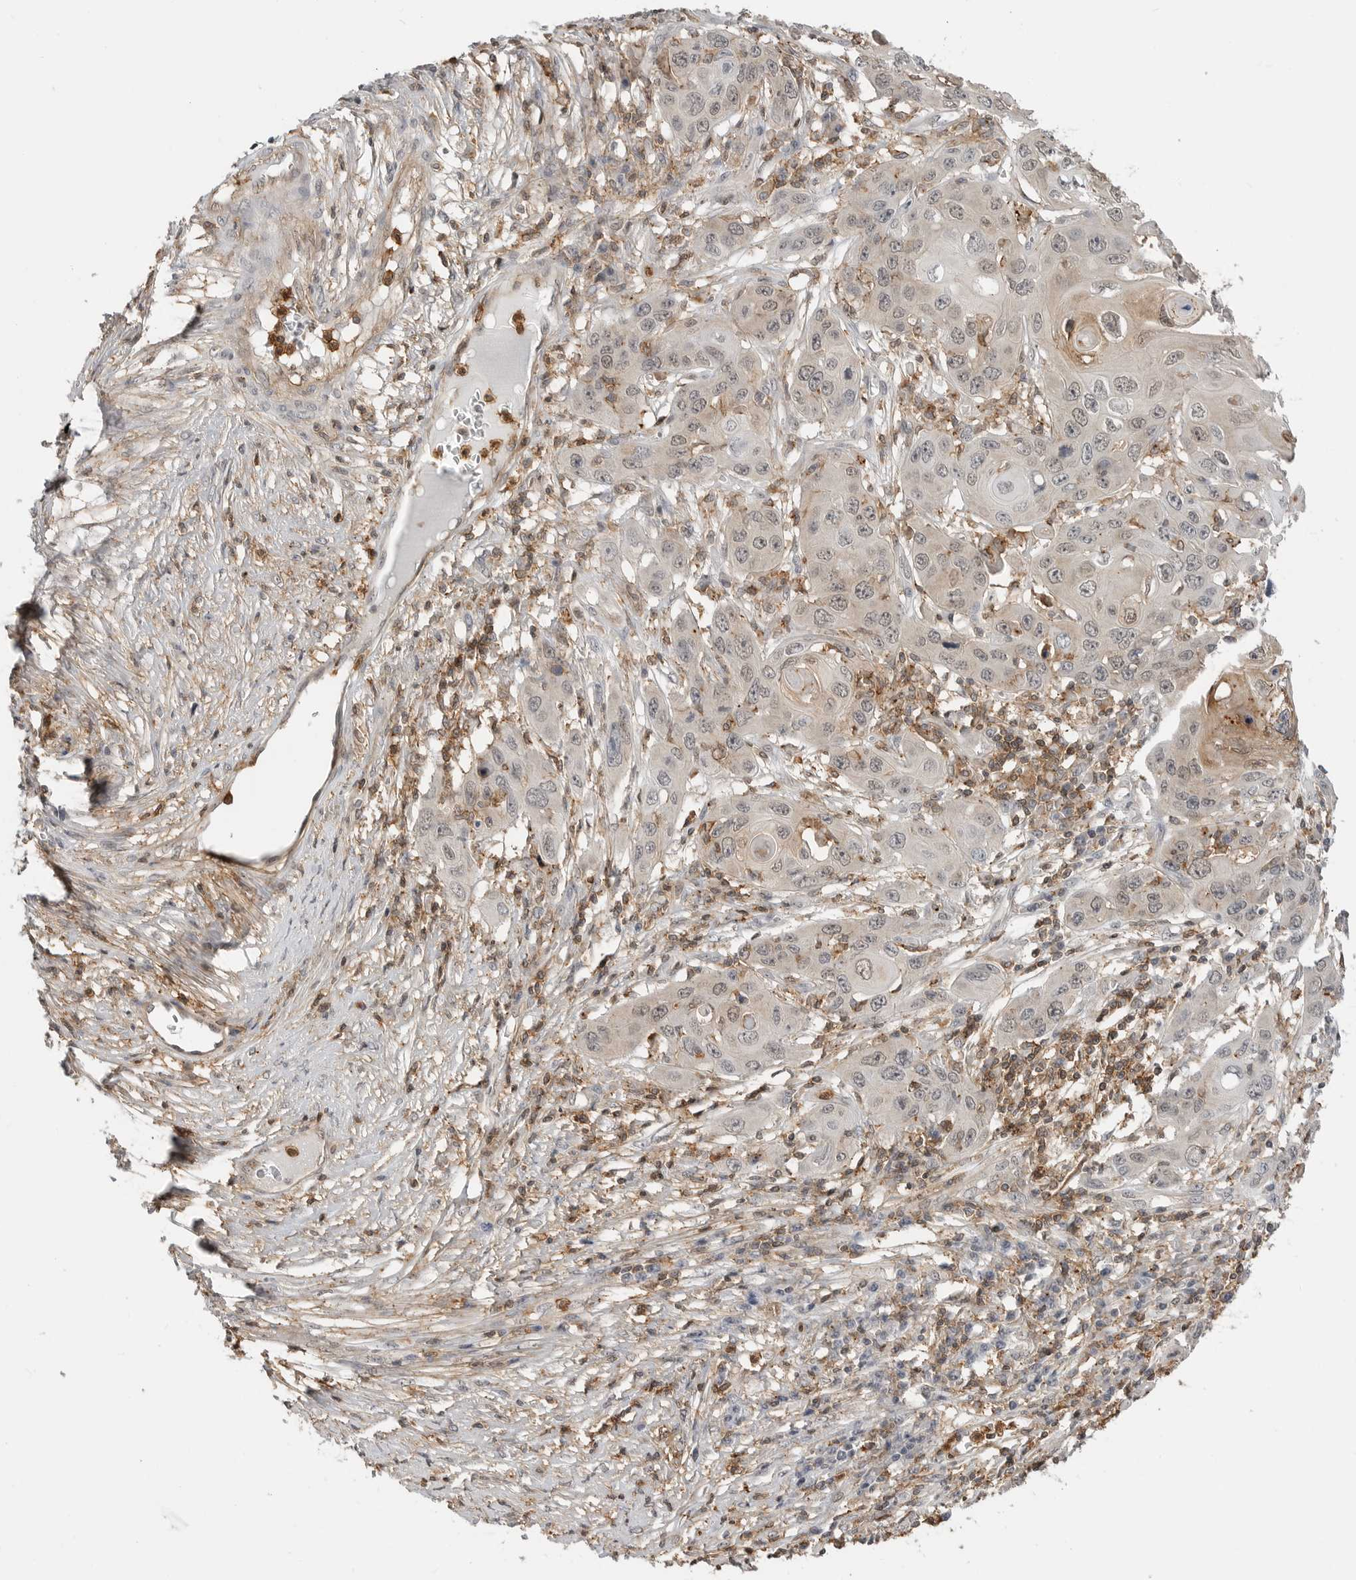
{"staining": {"intensity": "negative", "quantity": "none", "location": "none"}, "tissue": "skin cancer", "cell_type": "Tumor cells", "image_type": "cancer", "snomed": [{"axis": "morphology", "description": "Squamous cell carcinoma, NOS"}, {"axis": "topography", "description": "Skin"}], "caption": "Immunohistochemical staining of squamous cell carcinoma (skin) demonstrates no significant staining in tumor cells. (IHC, brightfield microscopy, high magnification).", "gene": "ANXA11", "patient": {"sex": "male", "age": 55}}